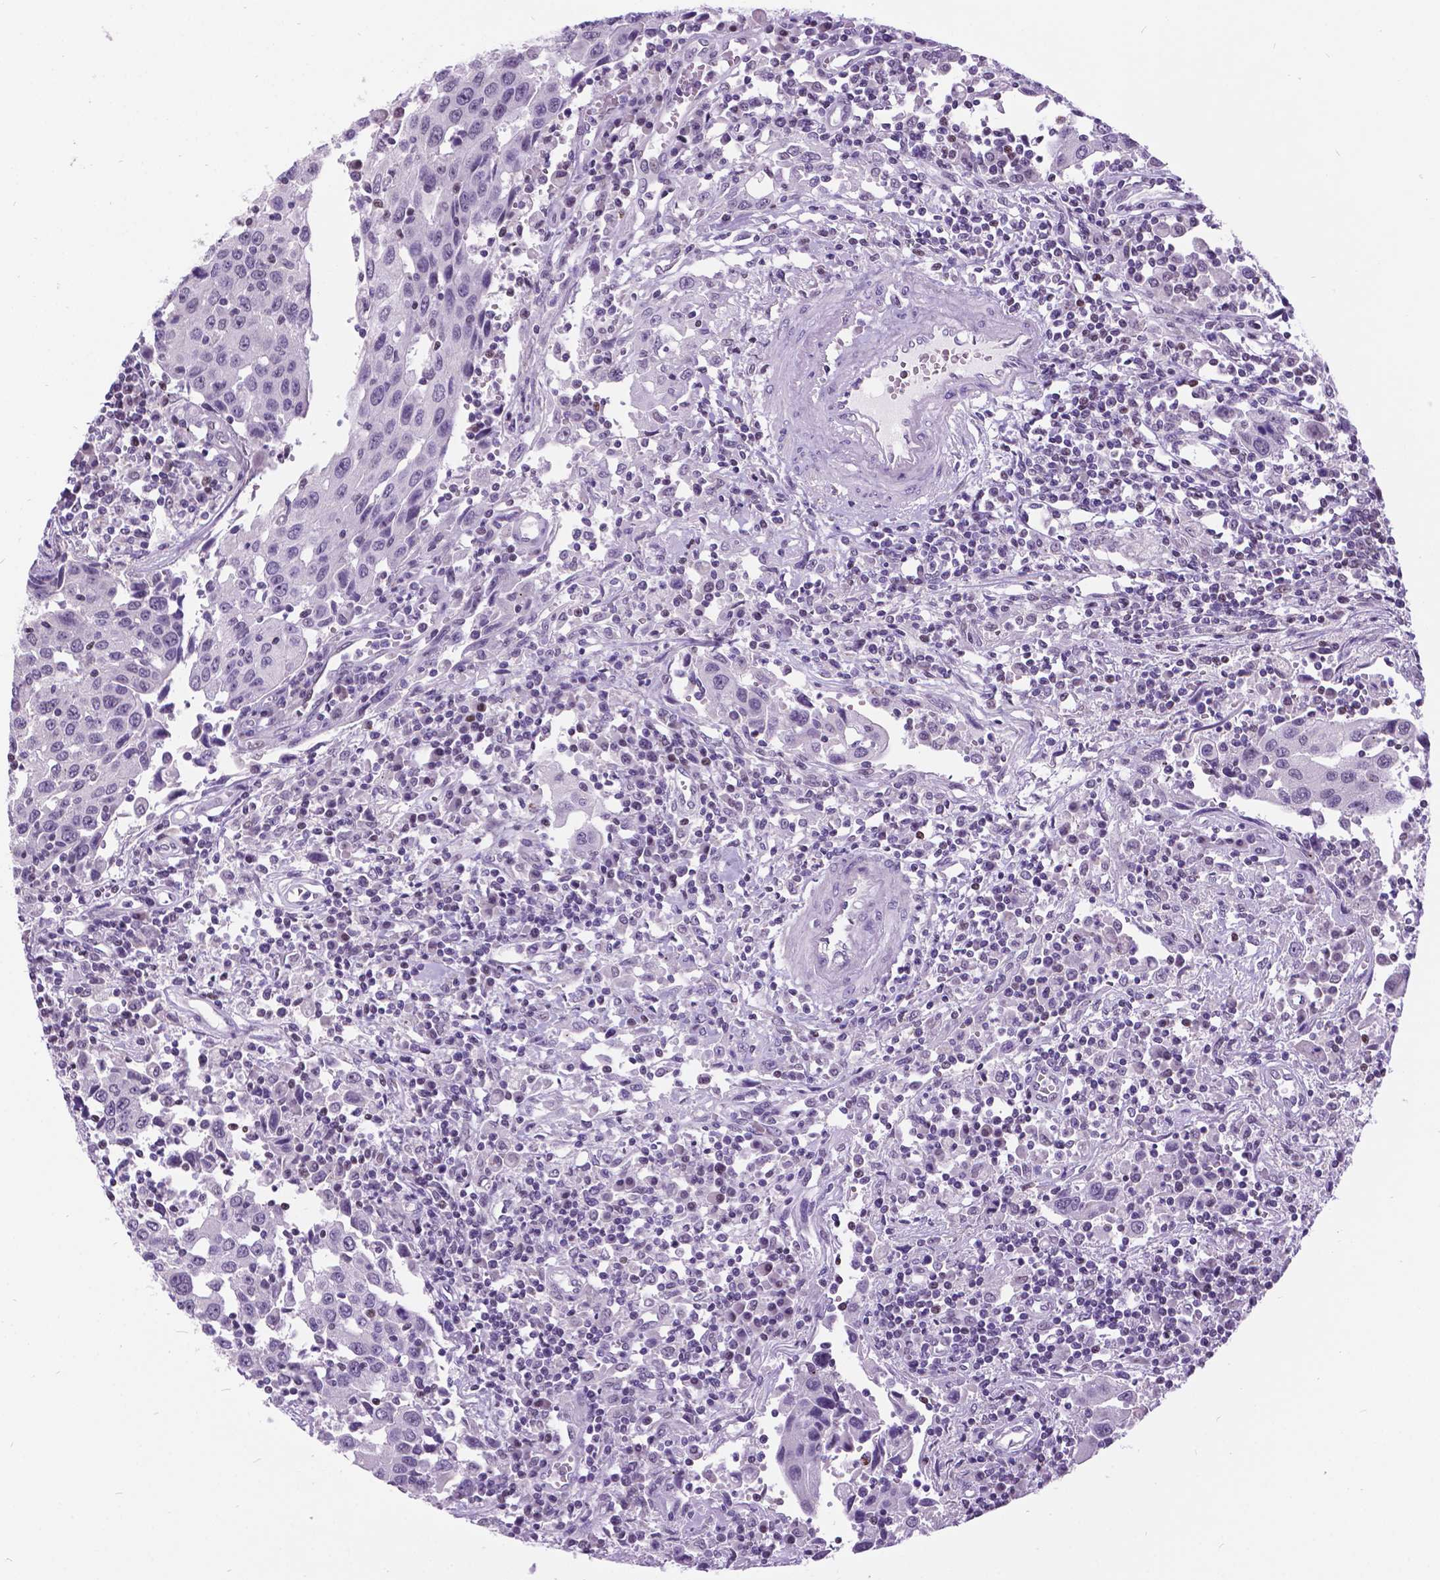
{"staining": {"intensity": "negative", "quantity": "none", "location": "none"}, "tissue": "urothelial cancer", "cell_type": "Tumor cells", "image_type": "cancer", "snomed": [{"axis": "morphology", "description": "Urothelial carcinoma, High grade"}, {"axis": "topography", "description": "Urinary bladder"}], "caption": "This is a photomicrograph of IHC staining of urothelial carcinoma (high-grade), which shows no expression in tumor cells. Brightfield microscopy of IHC stained with DAB (3,3'-diaminobenzidine) (brown) and hematoxylin (blue), captured at high magnification.", "gene": "DPF3", "patient": {"sex": "female", "age": 85}}